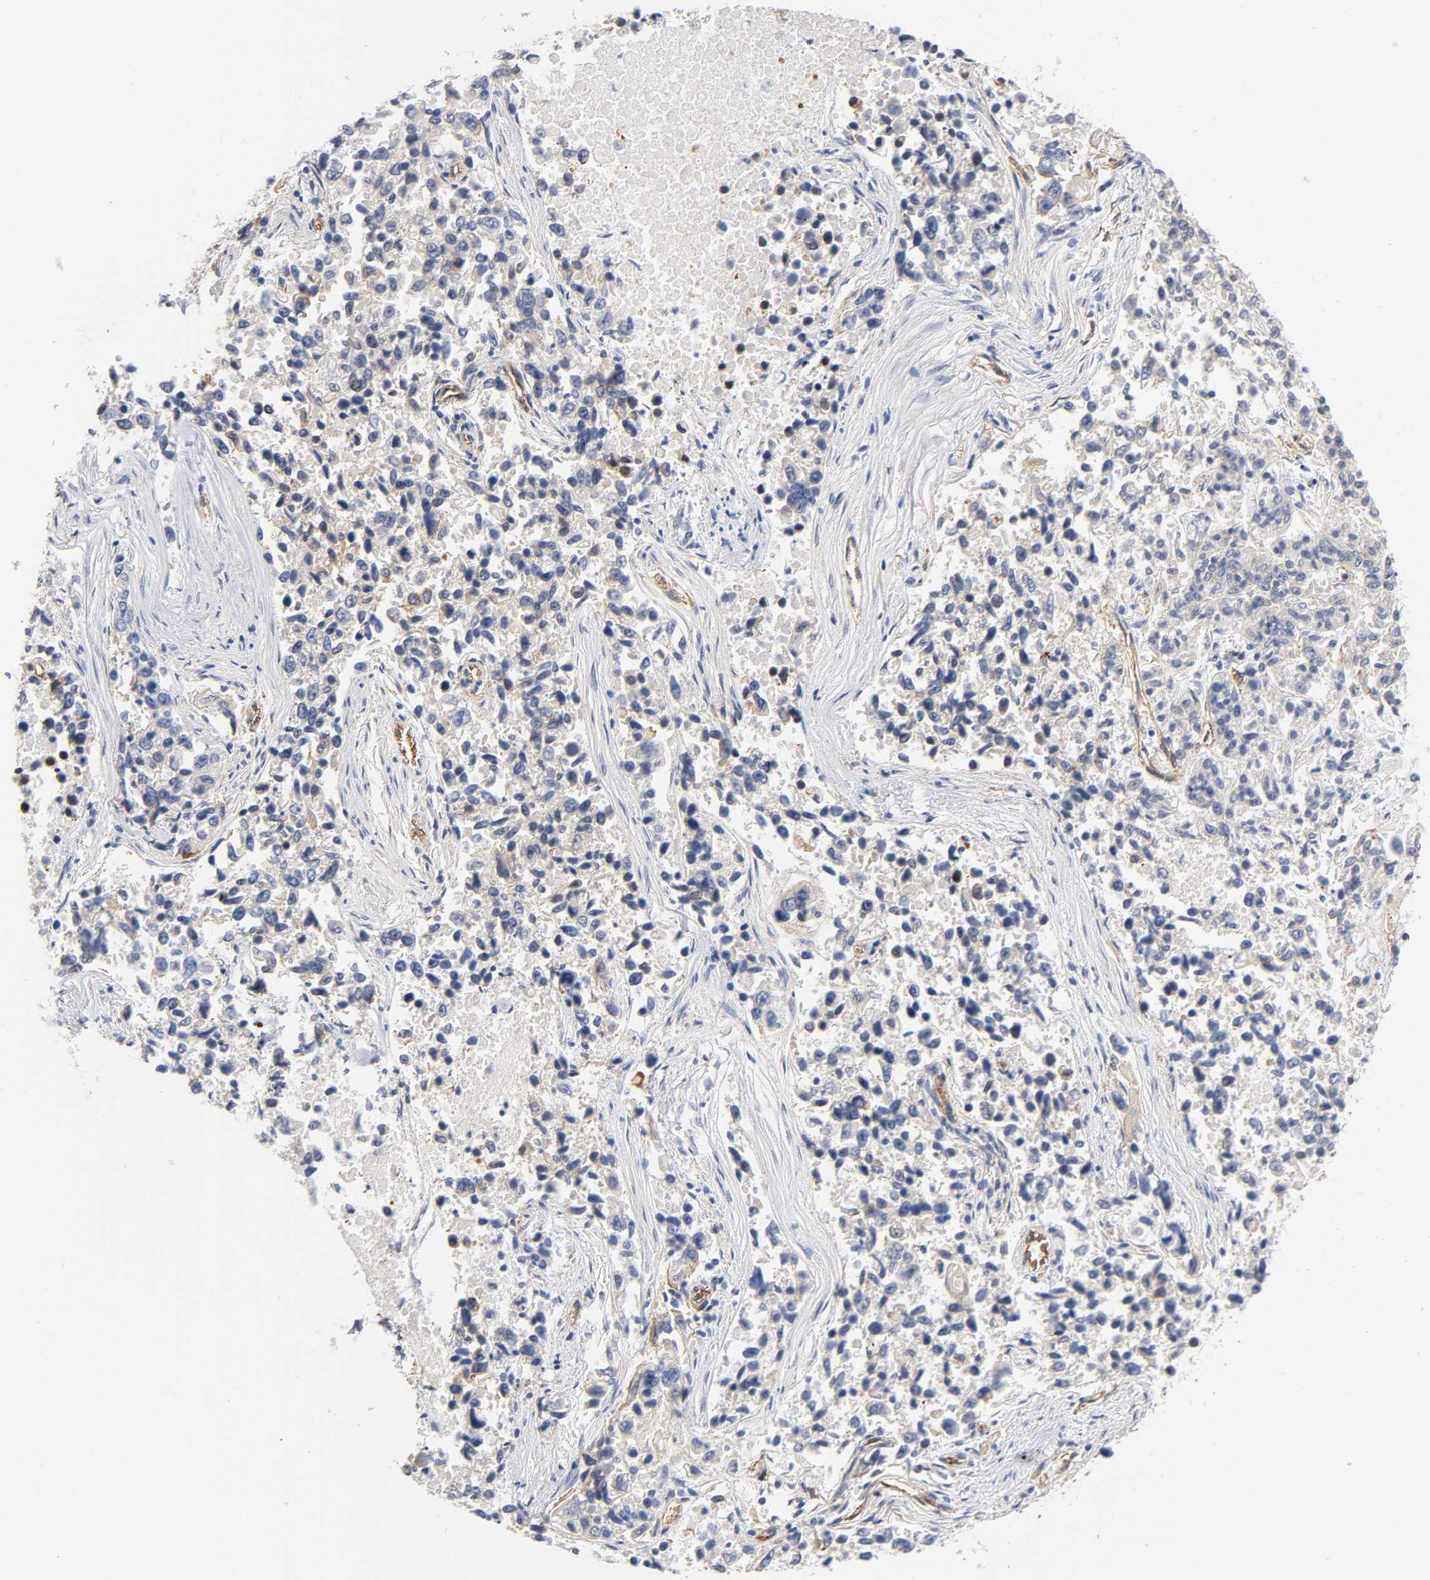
{"staining": {"intensity": "weak", "quantity": "<25%", "location": "cytoplasmic/membranous"}, "tissue": "lung cancer", "cell_type": "Tumor cells", "image_type": "cancer", "snomed": [{"axis": "morphology", "description": "Adenocarcinoma, NOS"}, {"axis": "topography", "description": "Lung"}], "caption": "This is an immunohistochemistry (IHC) photomicrograph of human lung cancer. There is no positivity in tumor cells.", "gene": "SPTAN1", "patient": {"sex": "male", "age": 84}}